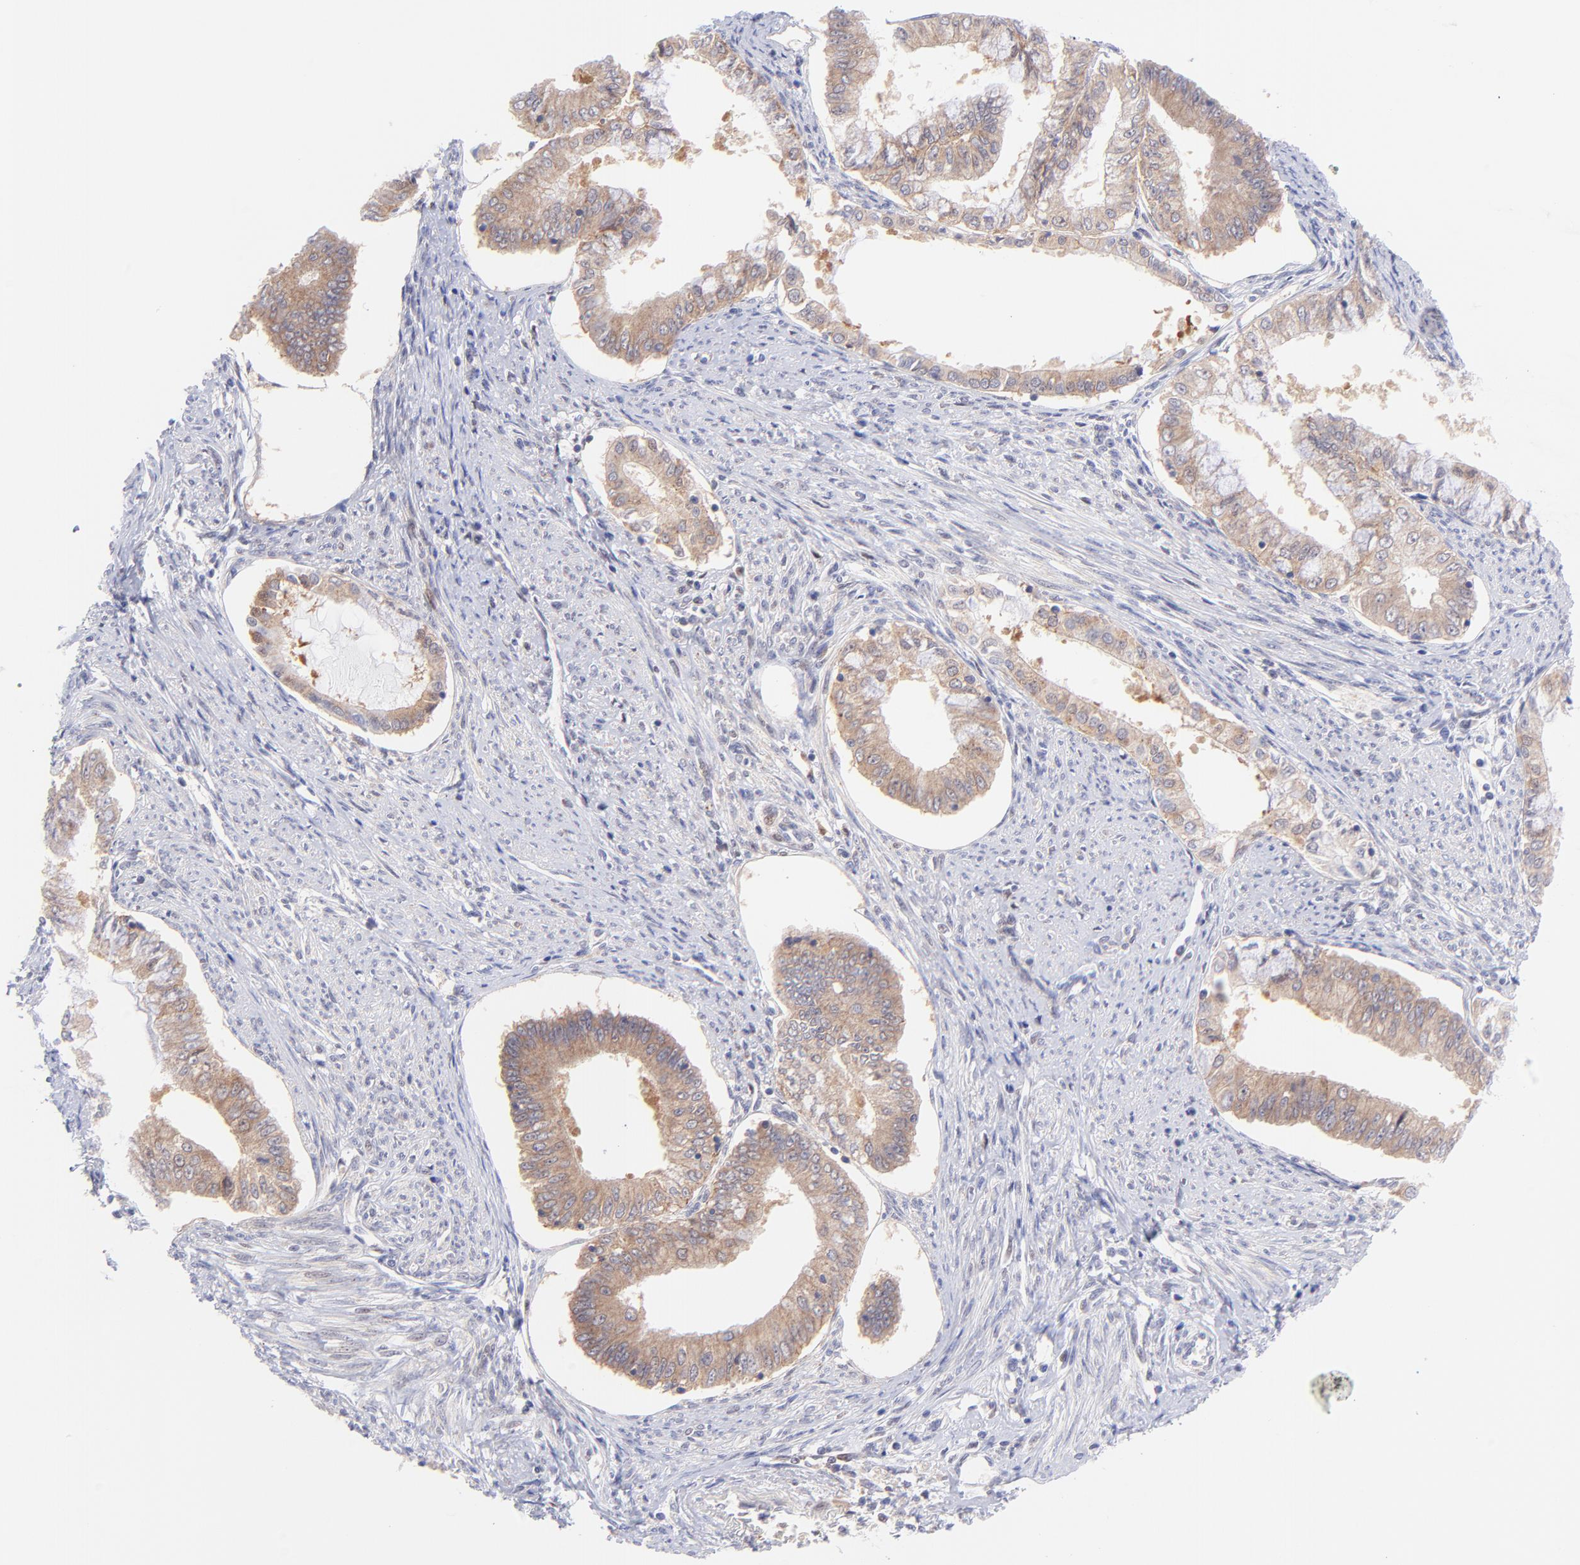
{"staining": {"intensity": "weak", "quantity": ">75%", "location": "cytoplasmic/membranous"}, "tissue": "endometrial cancer", "cell_type": "Tumor cells", "image_type": "cancer", "snomed": [{"axis": "morphology", "description": "Adenocarcinoma, NOS"}, {"axis": "topography", "description": "Endometrium"}], "caption": "Protein analysis of endometrial cancer tissue exhibits weak cytoplasmic/membranous expression in approximately >75% of tumor cells.", "gene": "PBDC1", "patient": {"sex": "female", "age": 76}}